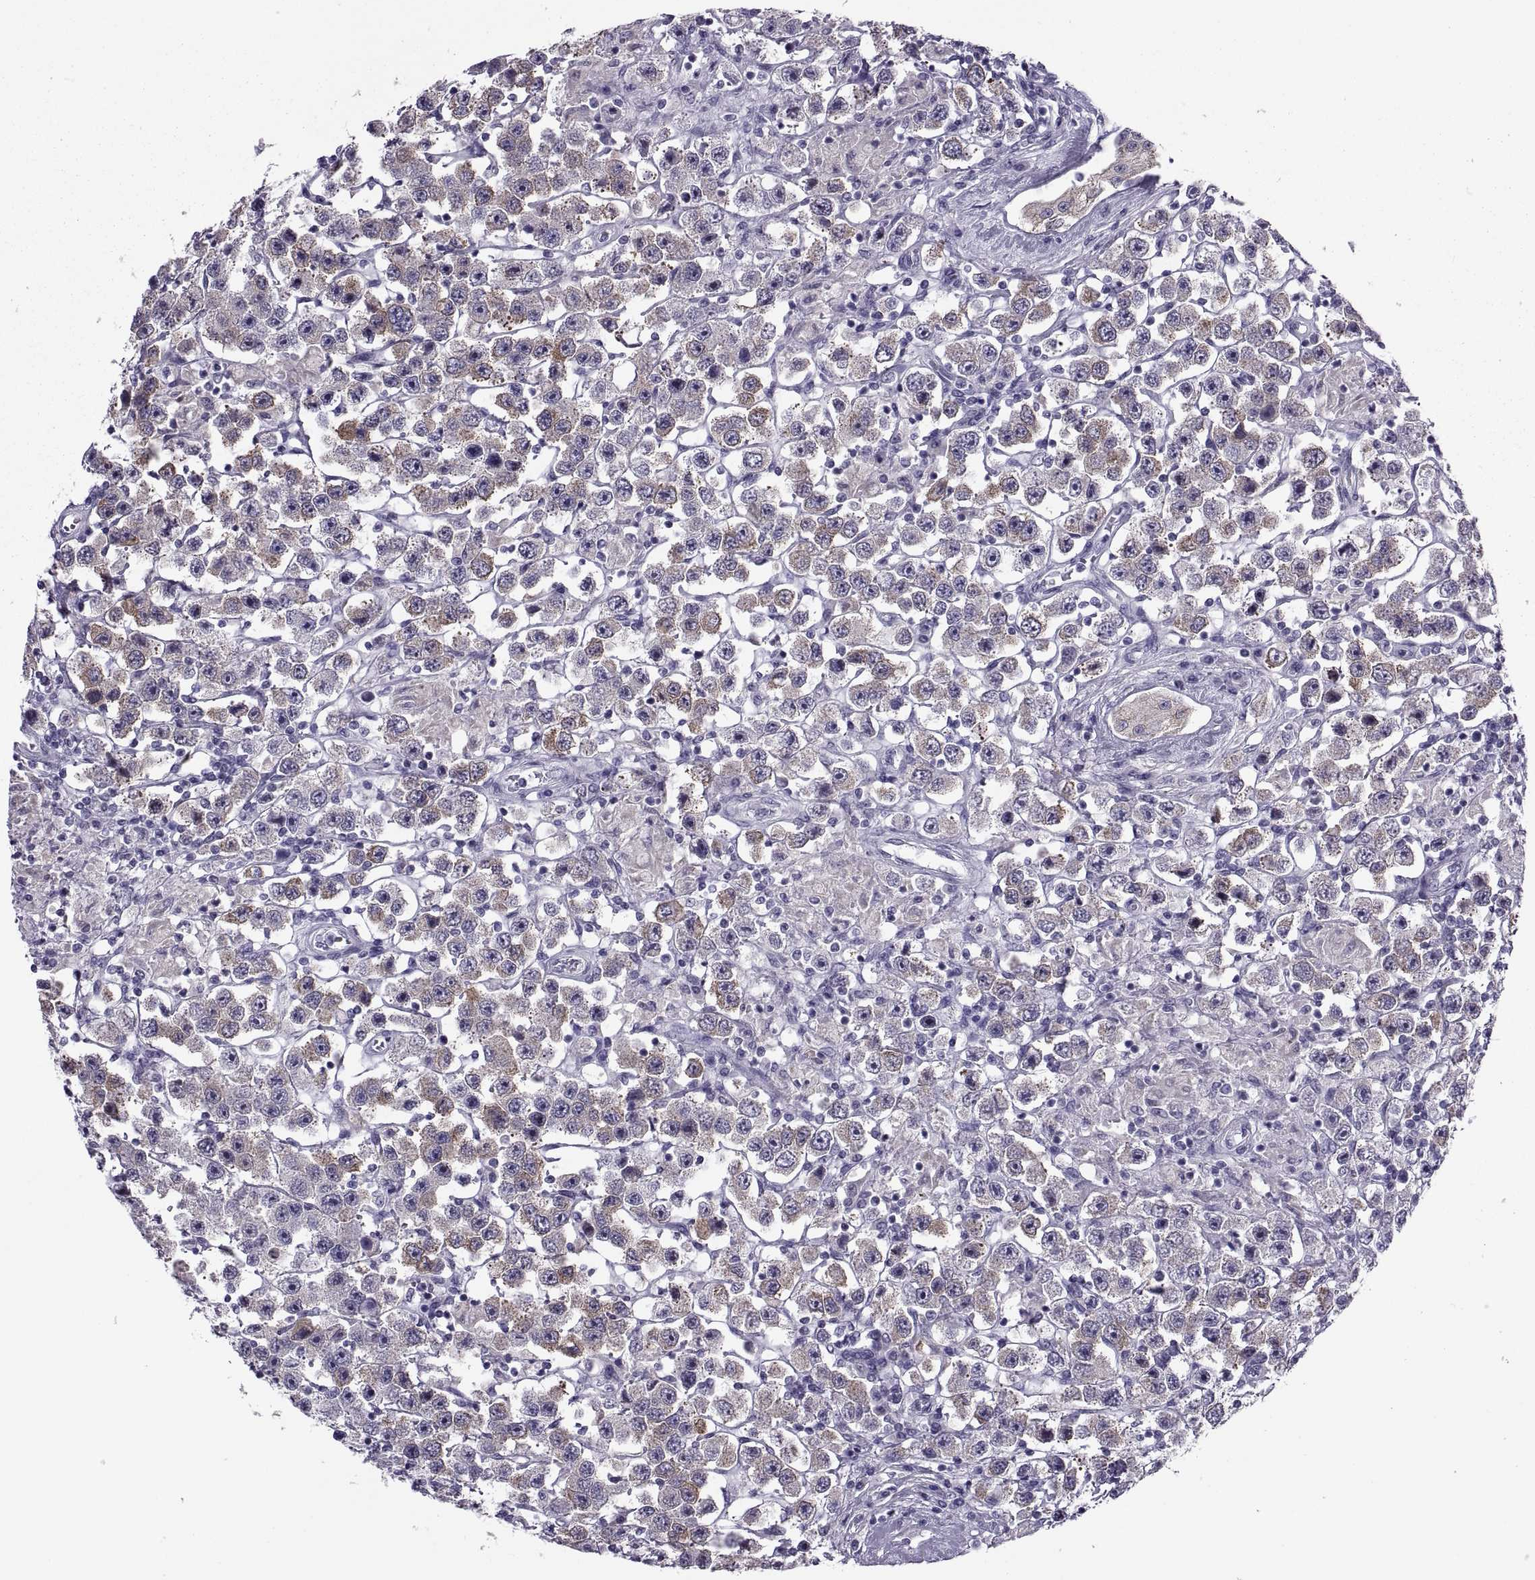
{"staining": {"intensity": "moderate", "quantity": "<25%", "location": "cytoplasmic/membranous"}, "tissue": "testis cancer", "cell_type": "Tumor cells", "image_type": "cancer", "snomed": [{"axis": "morphology", "description": "Seminoma, NOS"}, {"axis": "topography", "description": "Testis"}], "caption": "Moderate cytoplasmic/membranous expression for a protein is seen in approximately <25% of tumor cells of testis seminoma using immunohistochemistry.", "gene": "MAGEB1", "patient": {"sex": "male", "age": 45}}